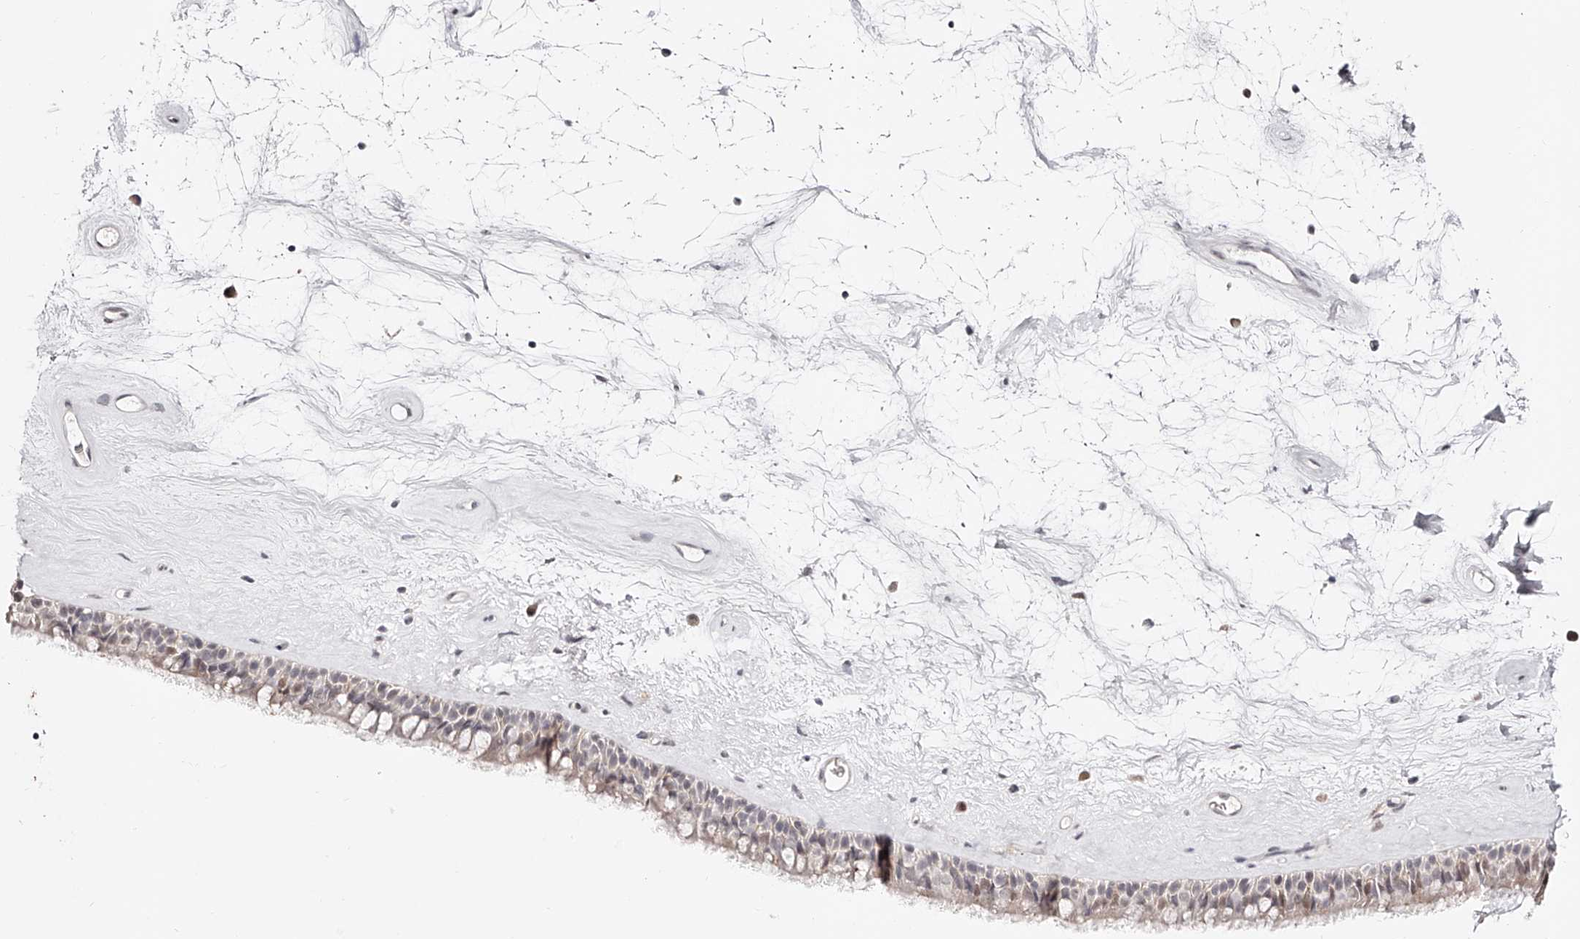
{"staining": {"intensity": "moderate", "quantity": "25%-75%", "location": "cytoplasmic/membranous"}, "tissue": "nasopharynx", "cell_type": "Respiratory epithelial cells", "image_type": "normal", "snomed": [{"axis": "morphology", "description": "Normal tissue, NOS"}, {"axis": "topography", "description": "Nasopharynx"}], "caption": "Nasopharynx stained for a protein demonstrates moderate cytoplasmic/membranous positivity in respiratory epithelial cells. Using DAB (3,3'-diaminobenzidine) (brown) and hematoxylin (blue) stains, captured at high magnification using brightfield microscopy.", "gene": "USF3", "patient": {"sex": "male", "age": 64}}